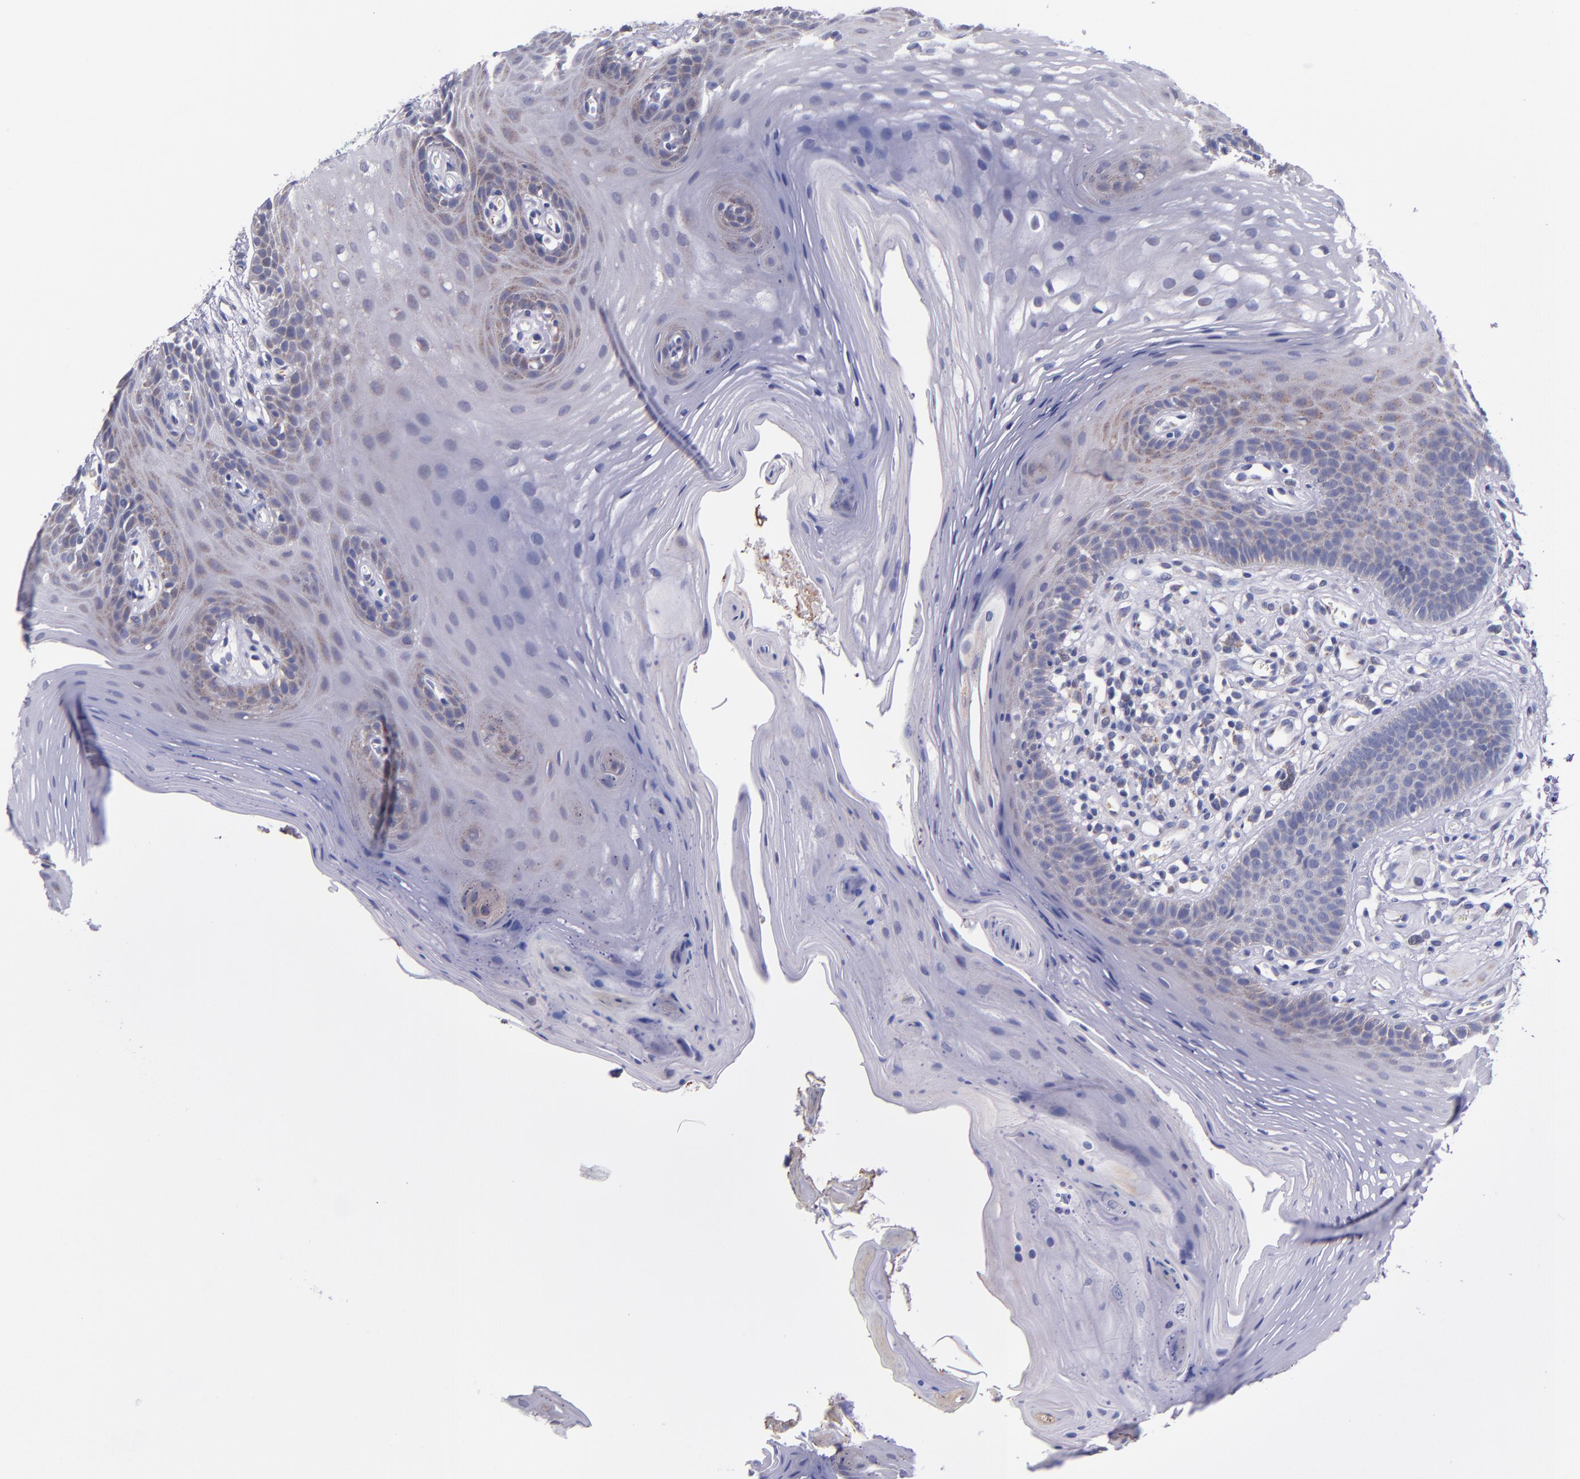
{"staining": {"intensity": "weak", "quantity": "25%-75%", "location": "cytoplasmic/membranous"}, "tissue": "oral mucosa", "cell_type": "Squamous epithelial cells", "image_type": "normal", "snomed": [{"axis": "morphology", "description": "Normal tissue, NOS"}, {"axis": "topography", "description": "Oral tissue"}], "caption": "Protein staining demonstrates weak cytoplasmic/membranous expression in approximately 25%-75% of squamous epithelial cells in unremarkable oral mucosa.", "gene": "RAB41", "patient": {"sex": "male", "age": 62}}